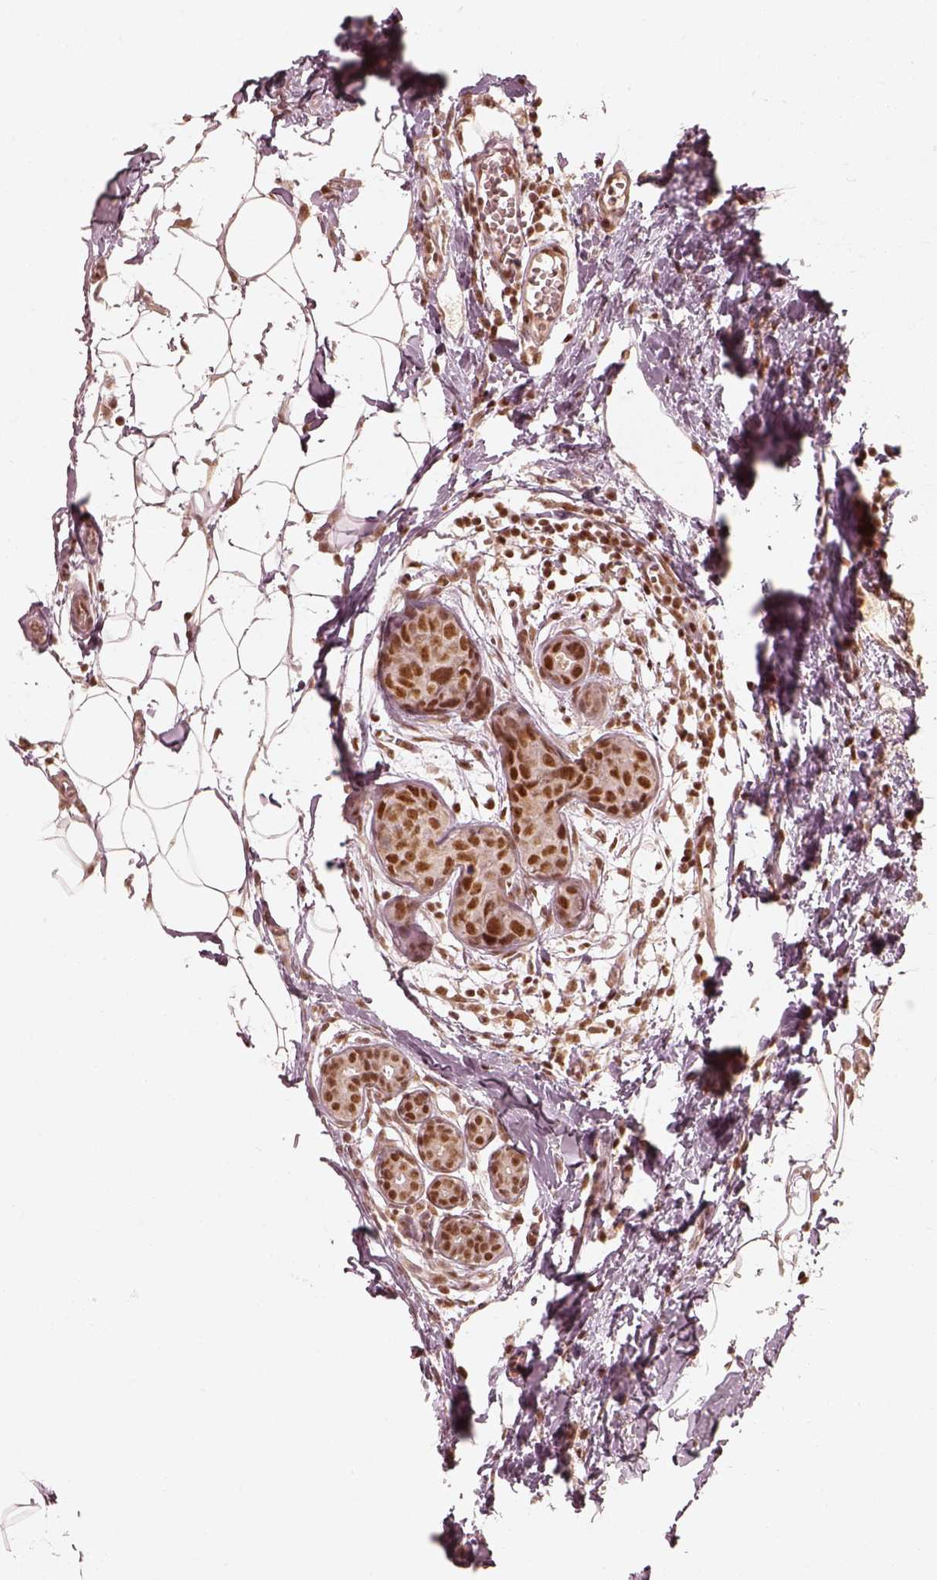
{"staining": {"intensity": "strong", "quantity": ">75%", "location": "nuclear"}, "tissue": "breast cancer", "cell_type": "Tumor cells", "image_type": "cancer", "snomed": [{"axis": "morphology", "description": "Duct carcinoma"}, {"axis": "topography", "description": "Breast"}], "caption": "Protein analysis of breast cancer (invasive ductal carcinoma) tissue shows strong nuclear staining in about >75% of tumor cells. The staining was performed using DAB to visualize the protein expression in brown, while the nuclei were stained in blue with hematoxylin (Magnification: 20x).", "gene": "GMEB2", "patient": {"sex": "female", "age": 38}}